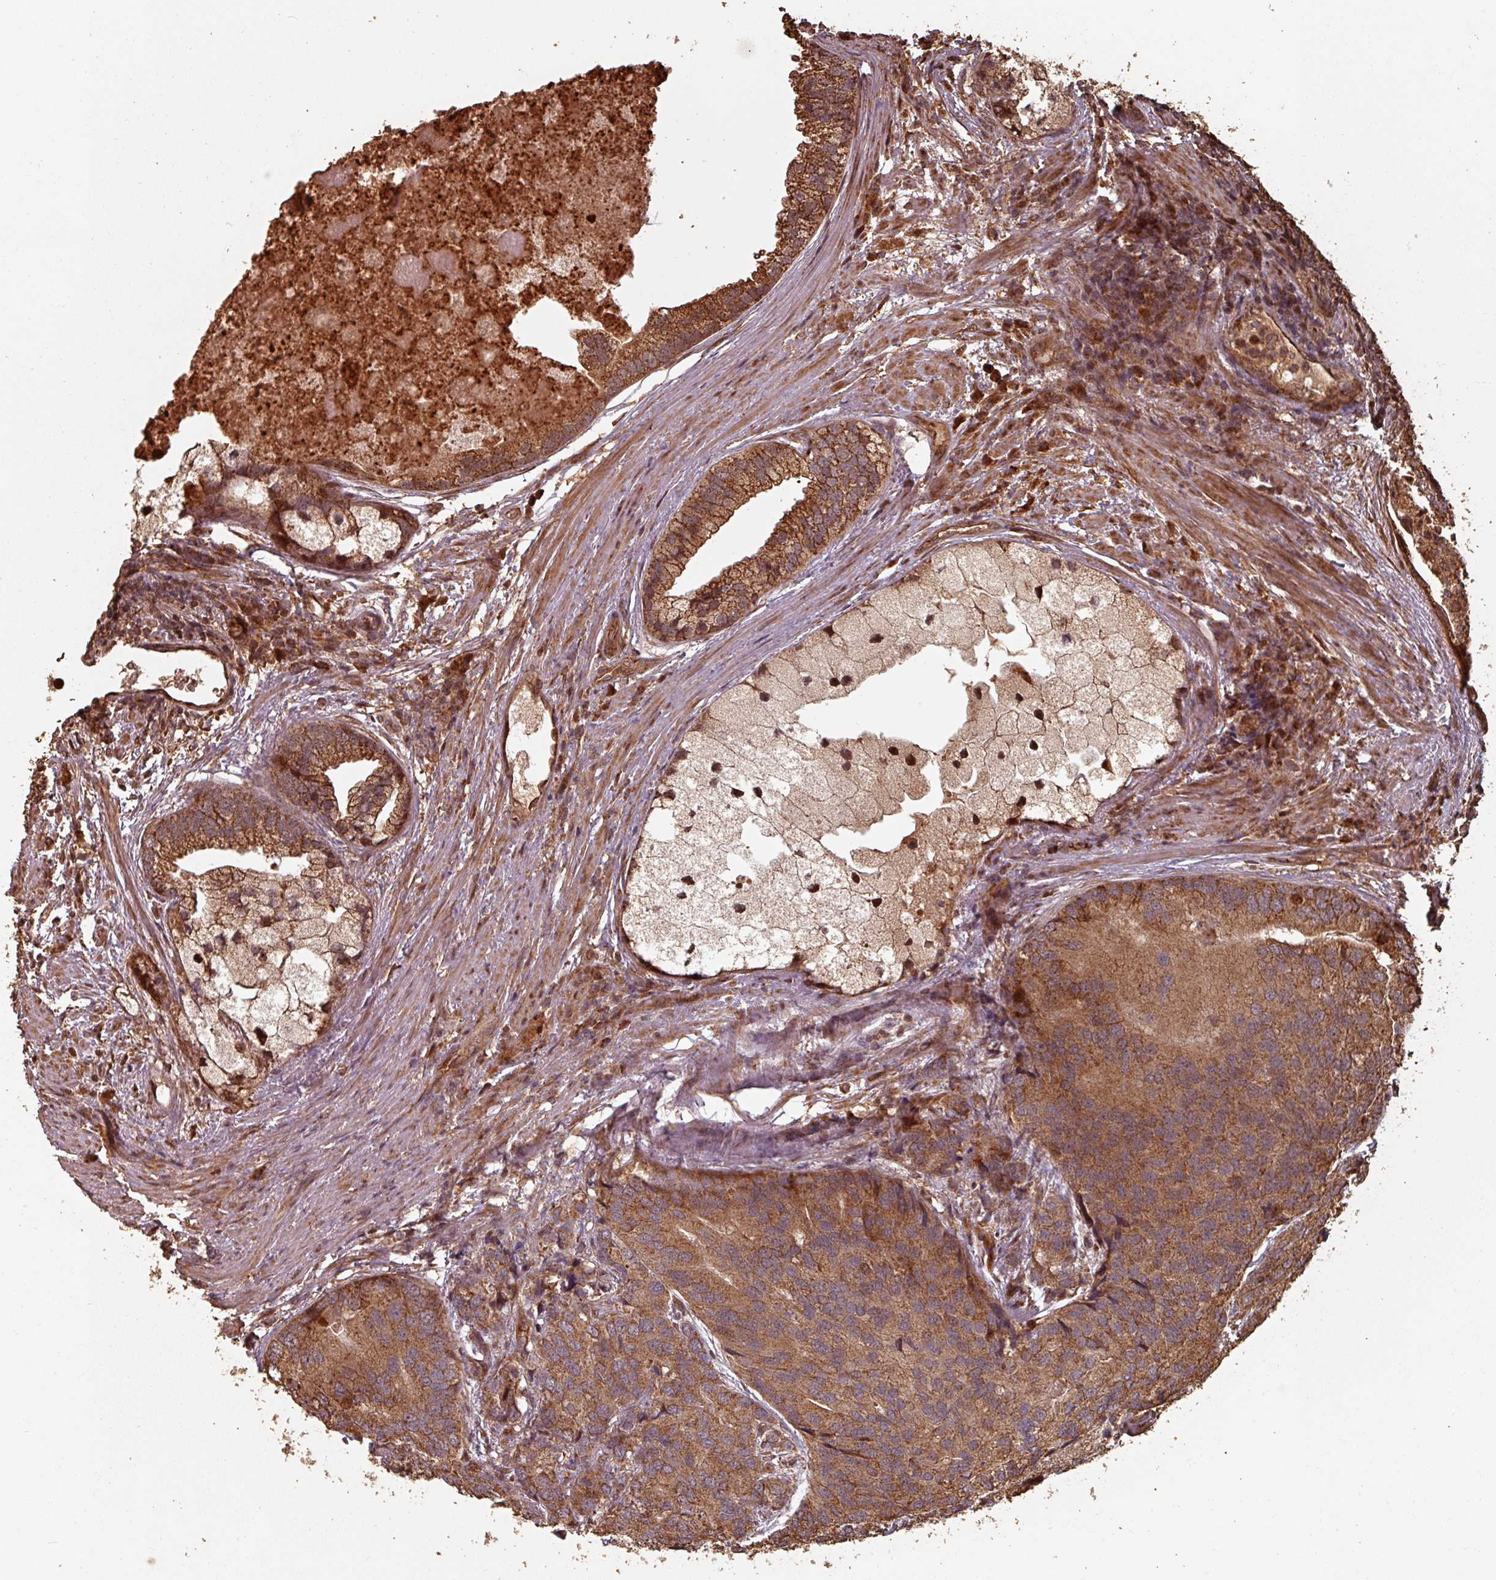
{"staining": {"intensity": "strong", "quantity": ">75%", "location": "cytoplasmic/membranous,nuclear"}, "tissue": "prostate cancer", "cell_type": "Tumor cells", "image_type": "cancer", "snomed": [{"axis": "morphology", "description": "Adenocarcinoma, High grade"}, {"axis": "topography", "description": "Prostate"}], "caption": "The photomicrograph demonstrates a brown stain indicating the presence of a protein in the cytoplasmic/membranous and nuclear of tumor cells in prostate cancer. The protein of interest is shown in brown color, while the nuclei are stained blue.", "gene": "EID1", "patient": {"sex": "male", "age": 62}}